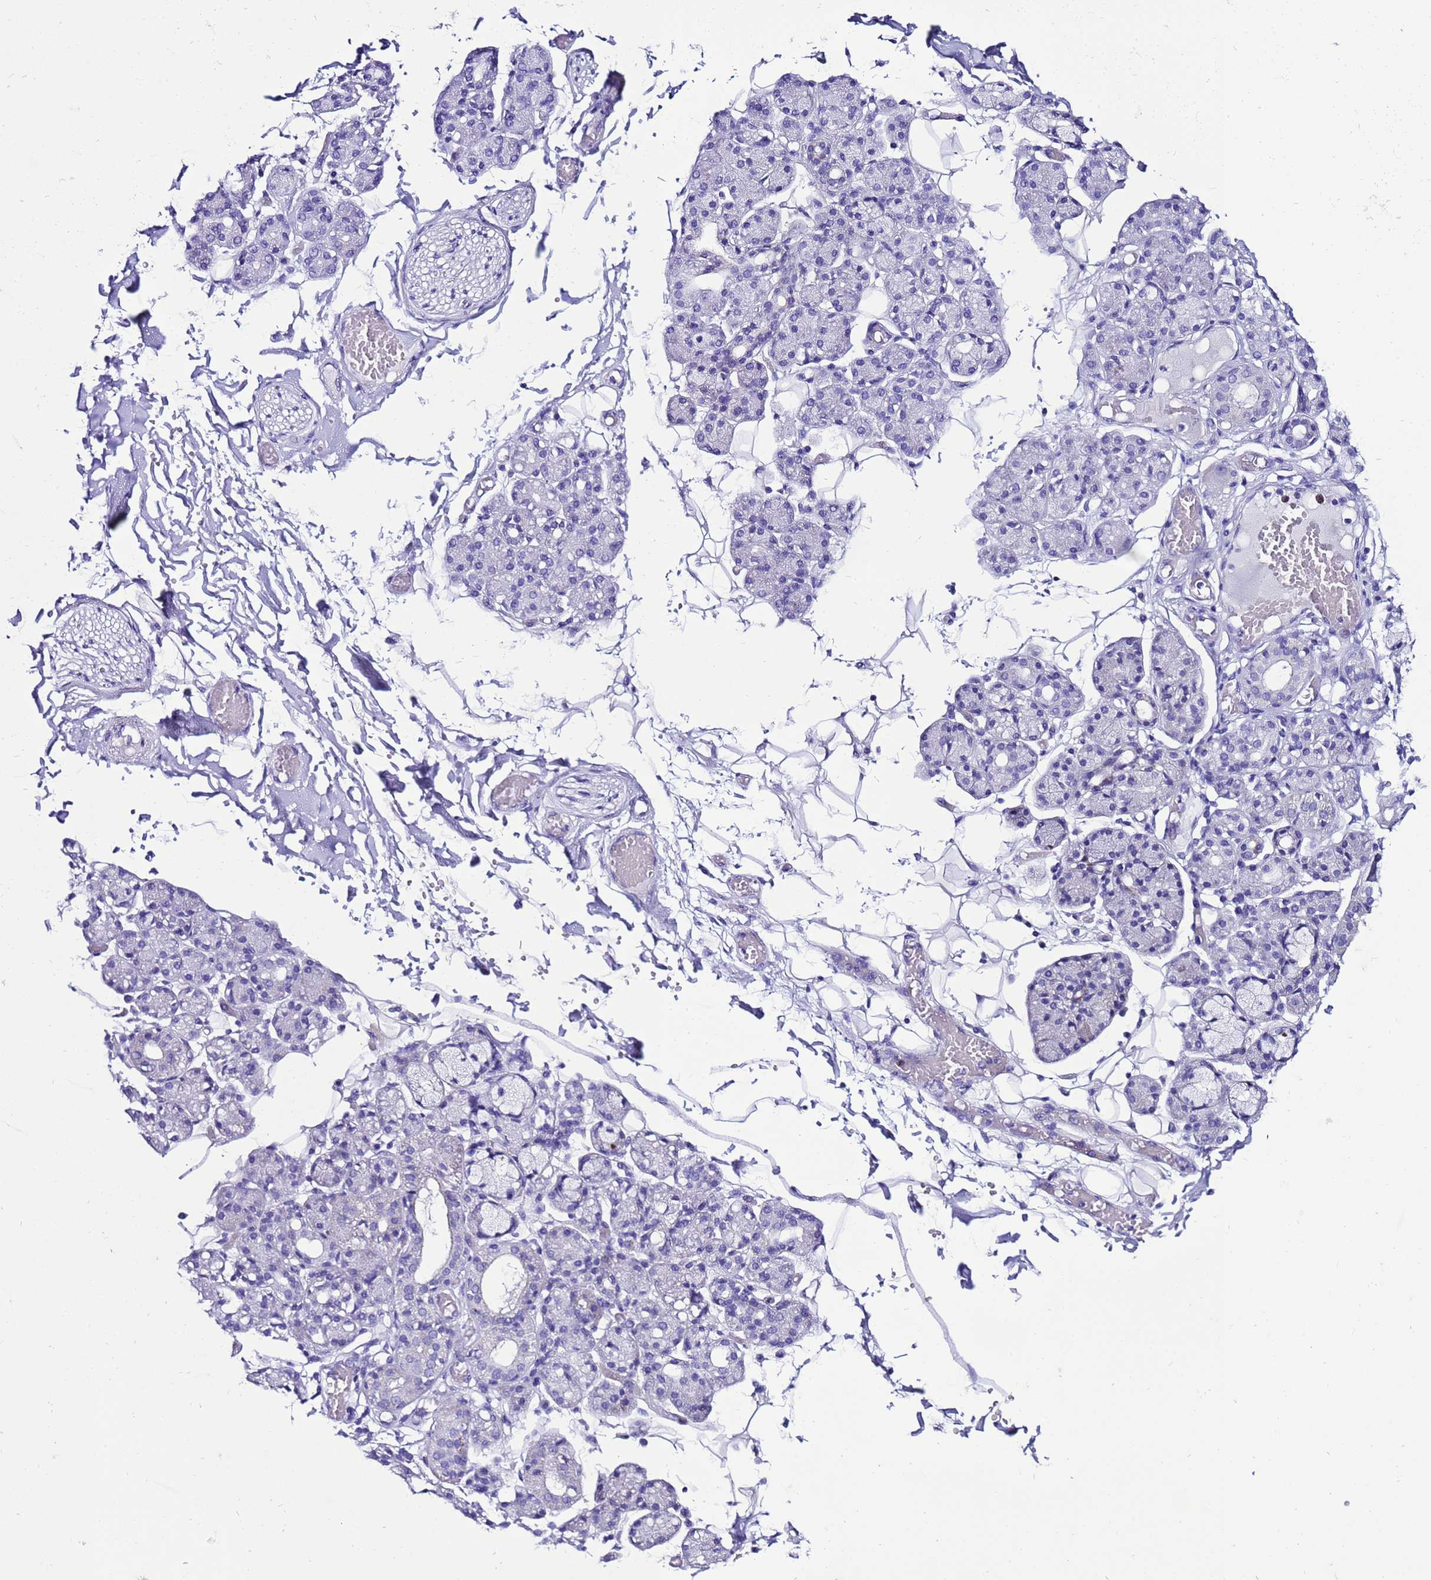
{"staining": {"intensity": "negative", "quantity": "none", "location": "none"}, "tissue": "salivary gland", "cell_type": "Glandular cells", "image_type": "normal", "snomed": [{"axis": "morphology", "description": "Normal tissue, NOS"}, {"axis": "topography", "description": "Salivary gland"}], "caption": "IHC of benign human salivary gland demonstrates no staining in glandular cells.", "gene": "BEST2", "patient": {"sex": "male", "age": 63}}